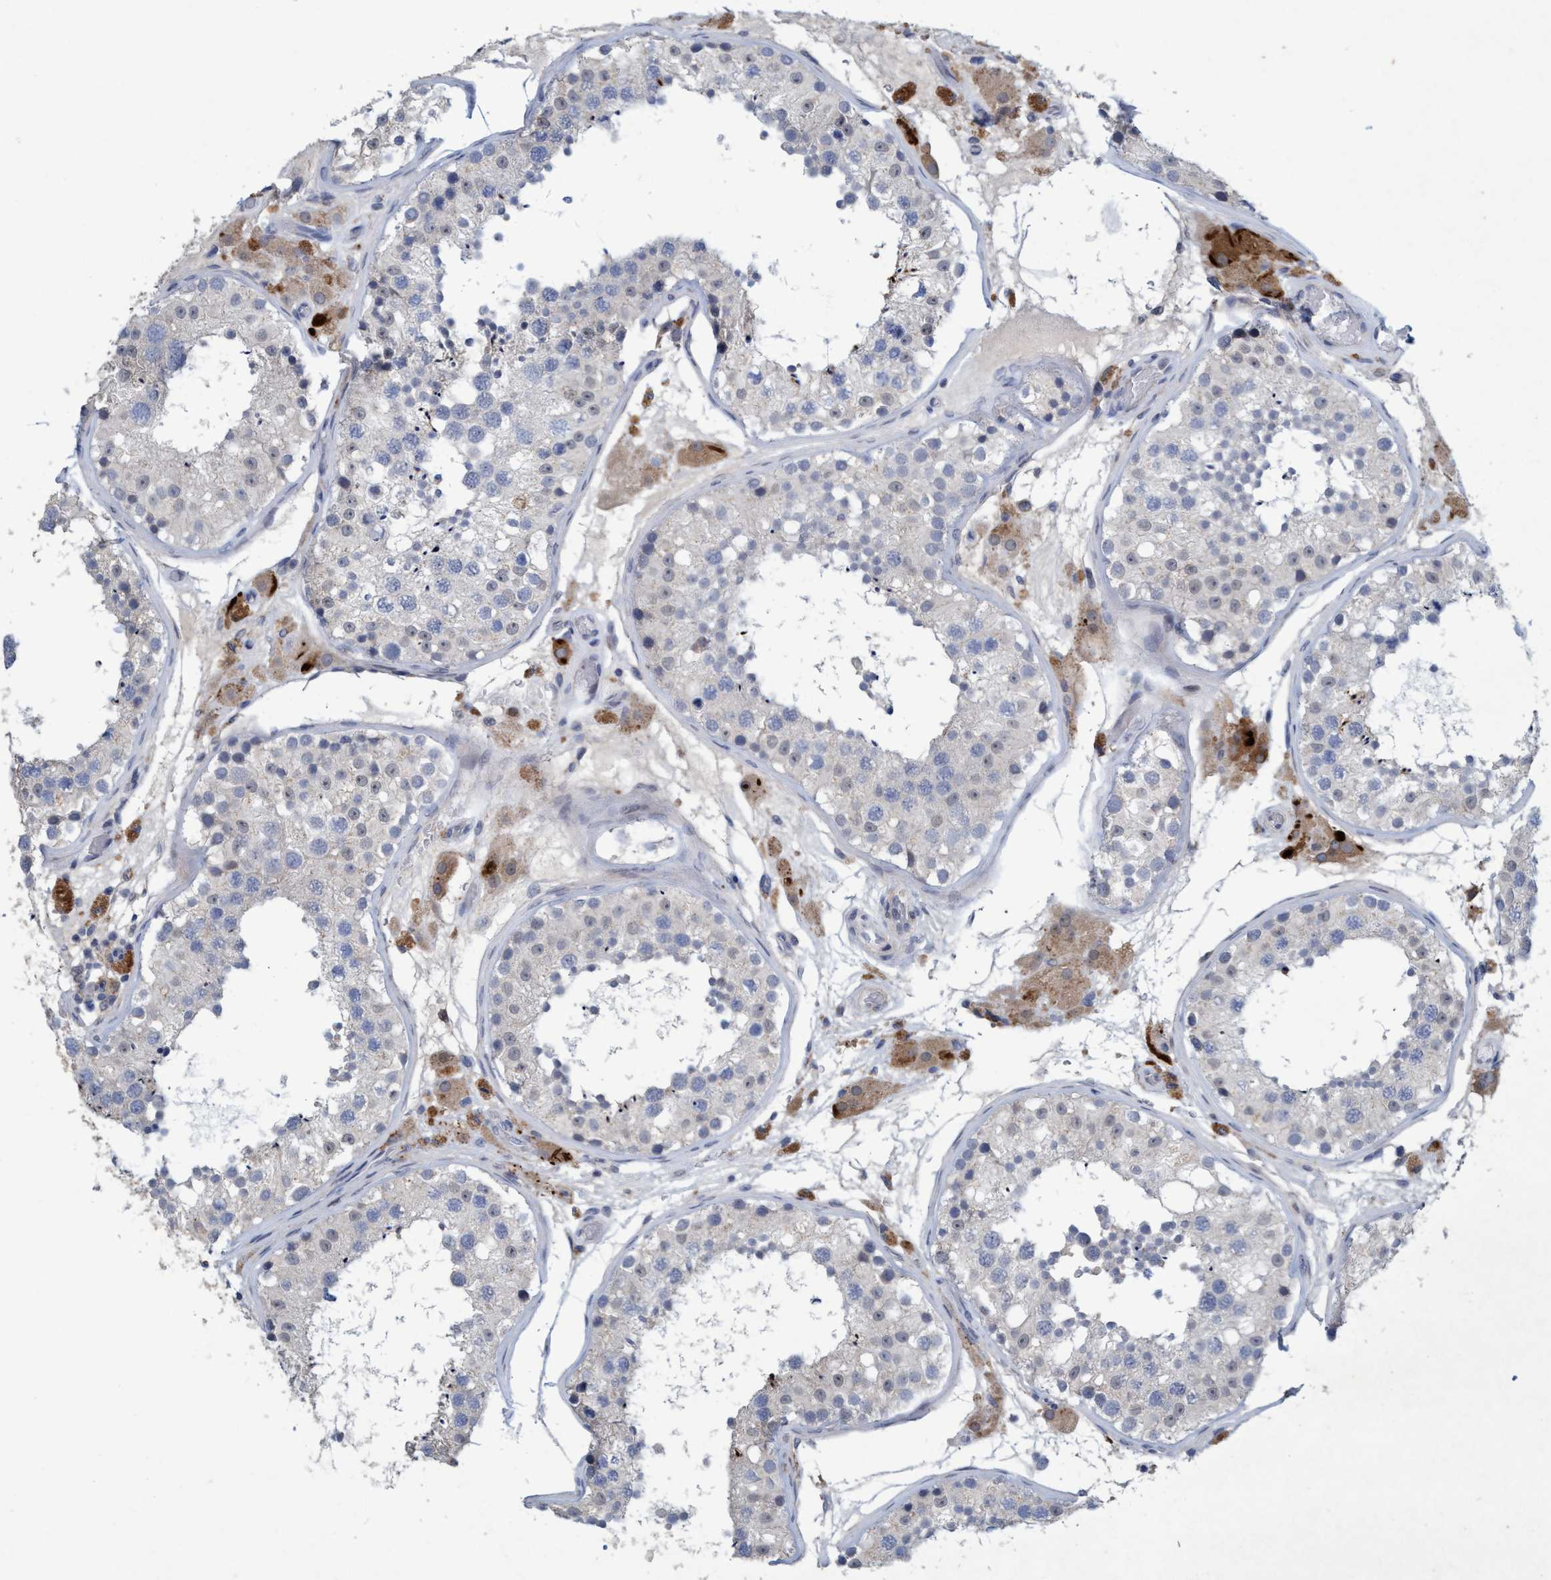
{"staining": {"intensity": "negative", "quantity": "none", "location": "none"}, "tissue": "testis", "cell_type": "Cells in seminiferous ducts", "image_type": "normal", "snomed": [{"axis": "morphology", "description": "Normal tissue, NOS"}, {"axis": "topography", "description": "Testis"}, {"axis": "topography", "description": "Epididymis"}], "caption": "Immunohistochemical staining of normal human testis demonstrates no significant positivity in cells in seminiferous ducts.", "gene": "RNF208", "patient": {"sex": "male", "age": 26}}